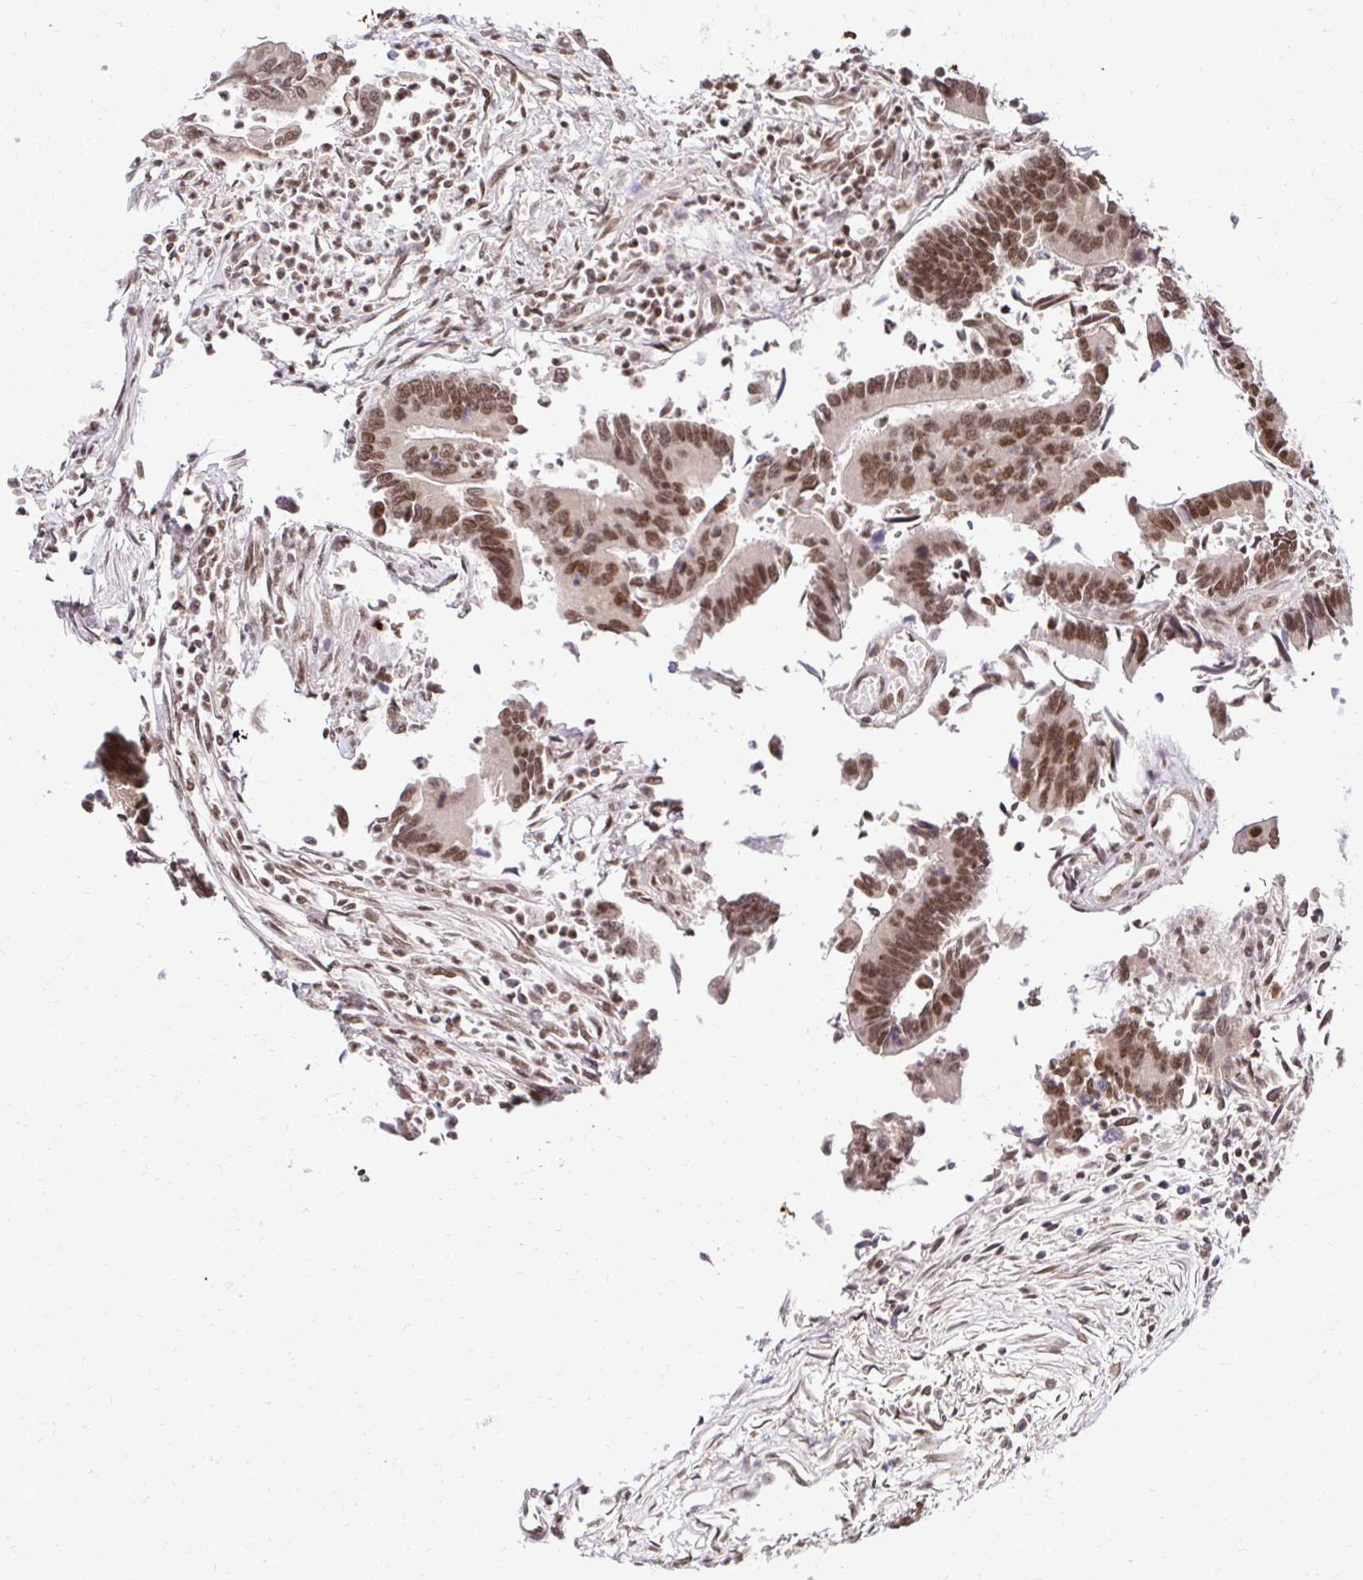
{"staining": {"intensity": "moderate", "quantity": ">75%", "location": "nuclear"}, "tissue": "colorectal cancer", "cell_type": "Tumor cells", "image_type": "cancer", "snomed": [{"axis": "morphology", "description": "Adenocarcinoma, NOS"}, {"axis": "topography", "description": "Colon"}], "caption": "The photomicrograph shows a brown stain indicating the presence of a protein in the nuclear of tumor cells in colorectal cancer (adenocarcinoma). Immunohistochemistry (ihc) stains the protein in brown and the nuclei are stained blue.", "gene": "GLYR1", "patient": {"sex": "female", "age": 67}}